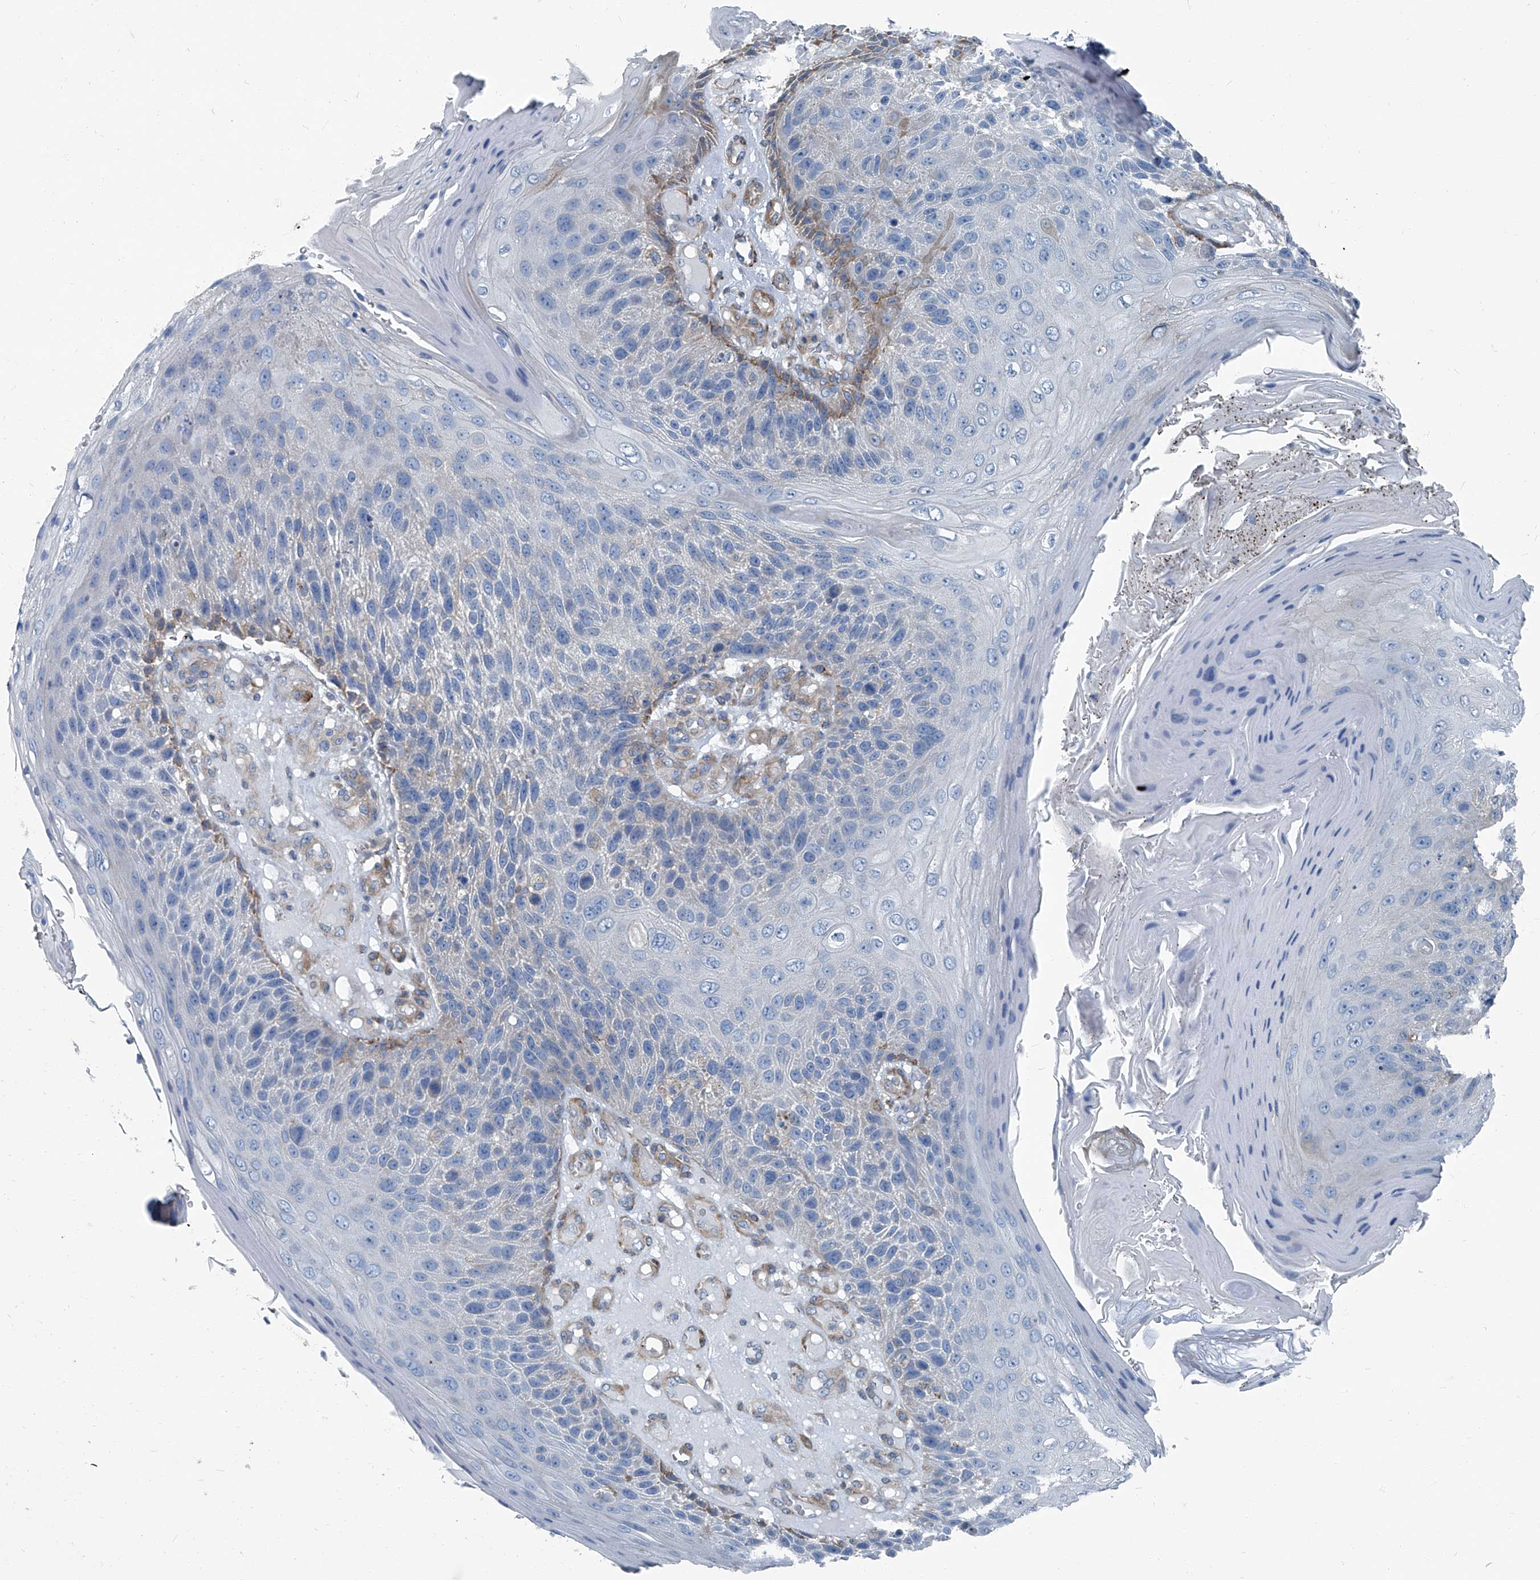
{"staining": {"intensity": "negative", "quantity": "none", "location": "none"}, "tissue": "skin cancer", "cell_type": "Tumor cells", "image_type": "cancer", "snomed": [{"axis": "morphology", "description": "Squamous cell carcinoma, NOS"}, {"axis": "topography", "description": "Skin"}], "caption": "Tumor cells are negative for brown protein staining in skin squamous cell carcinoma.", "gene": "SEPTIN7", "patient": {"sex": "female", "age": 88}}